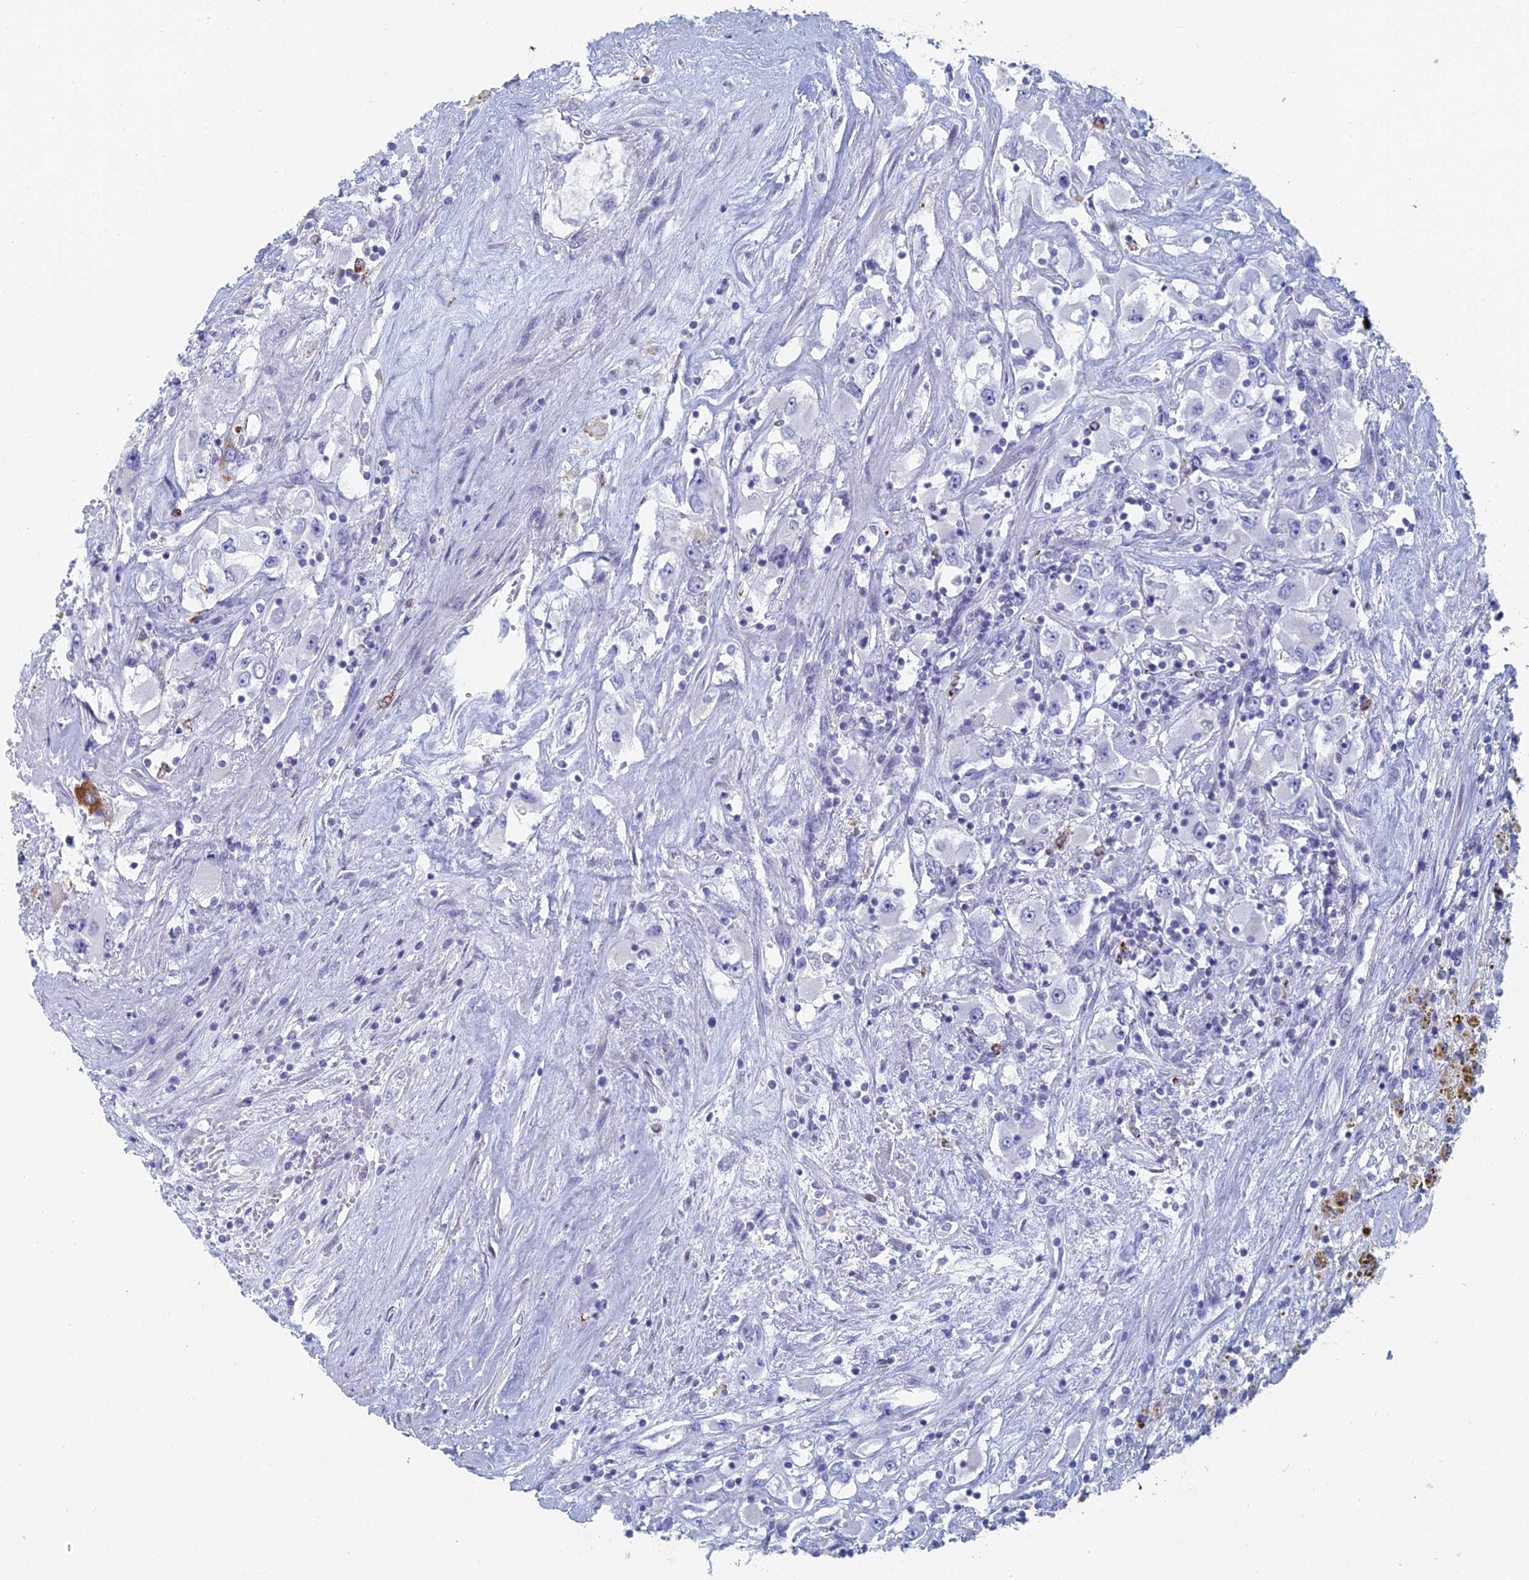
{"staining": {"intensity": "negative", "quantity": "none", "location": "none"}, "tissue": "renal cancer", "cell_type": "Tumor cells", "image_type": "cancer", "snomed": [{"axis": "morphology", "description": "Adenocarcinoma, NOS"}, {"axis": "topography", "description": "Kidney"}], "caption": "There is no significant expression in tumor cells of renal adenocarcinoma.", "gene": "ALMS1", "patient": {"sex": "female", "age": 52}}